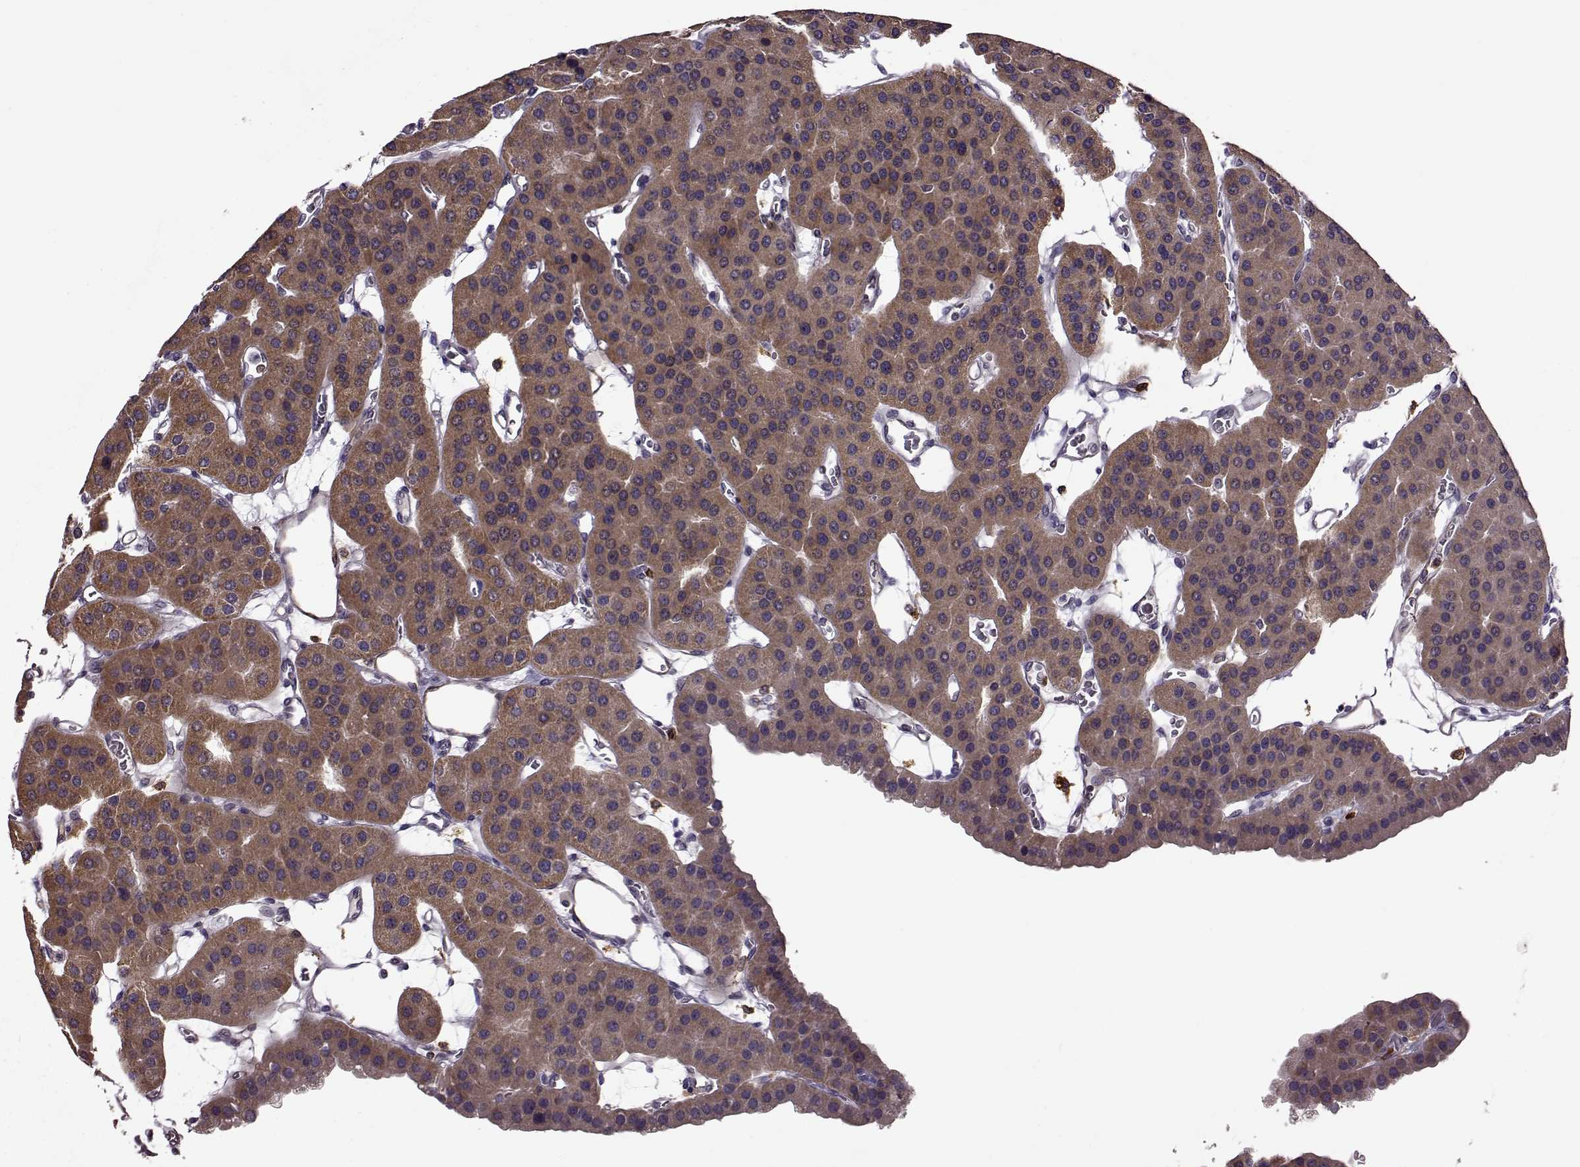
{"staining": {"intensity": "moderate", "quantity": ">75%", "location": "cytoplasmic/membranous"}, "tissue": "parathyroid gland", "cell_type": "Glandular cells", "image_type": "normal", "snomed": [{"axis": "morphology", "description": "Normal tissue, NOS"}, {"axis": "morphology", "description": "Adenoma, NOS"}, {"axis": "topography", "description": "Parathyroid gland"}], "caption": "Immunohistochemical staining of normal human parathyroid gland demonstrates medium levels of moderate cytoplasmic/membranous positivity in about >75% of glandular cells.", "gene": "MTSS1", "patient": {"sex": "female", "age": 86}}